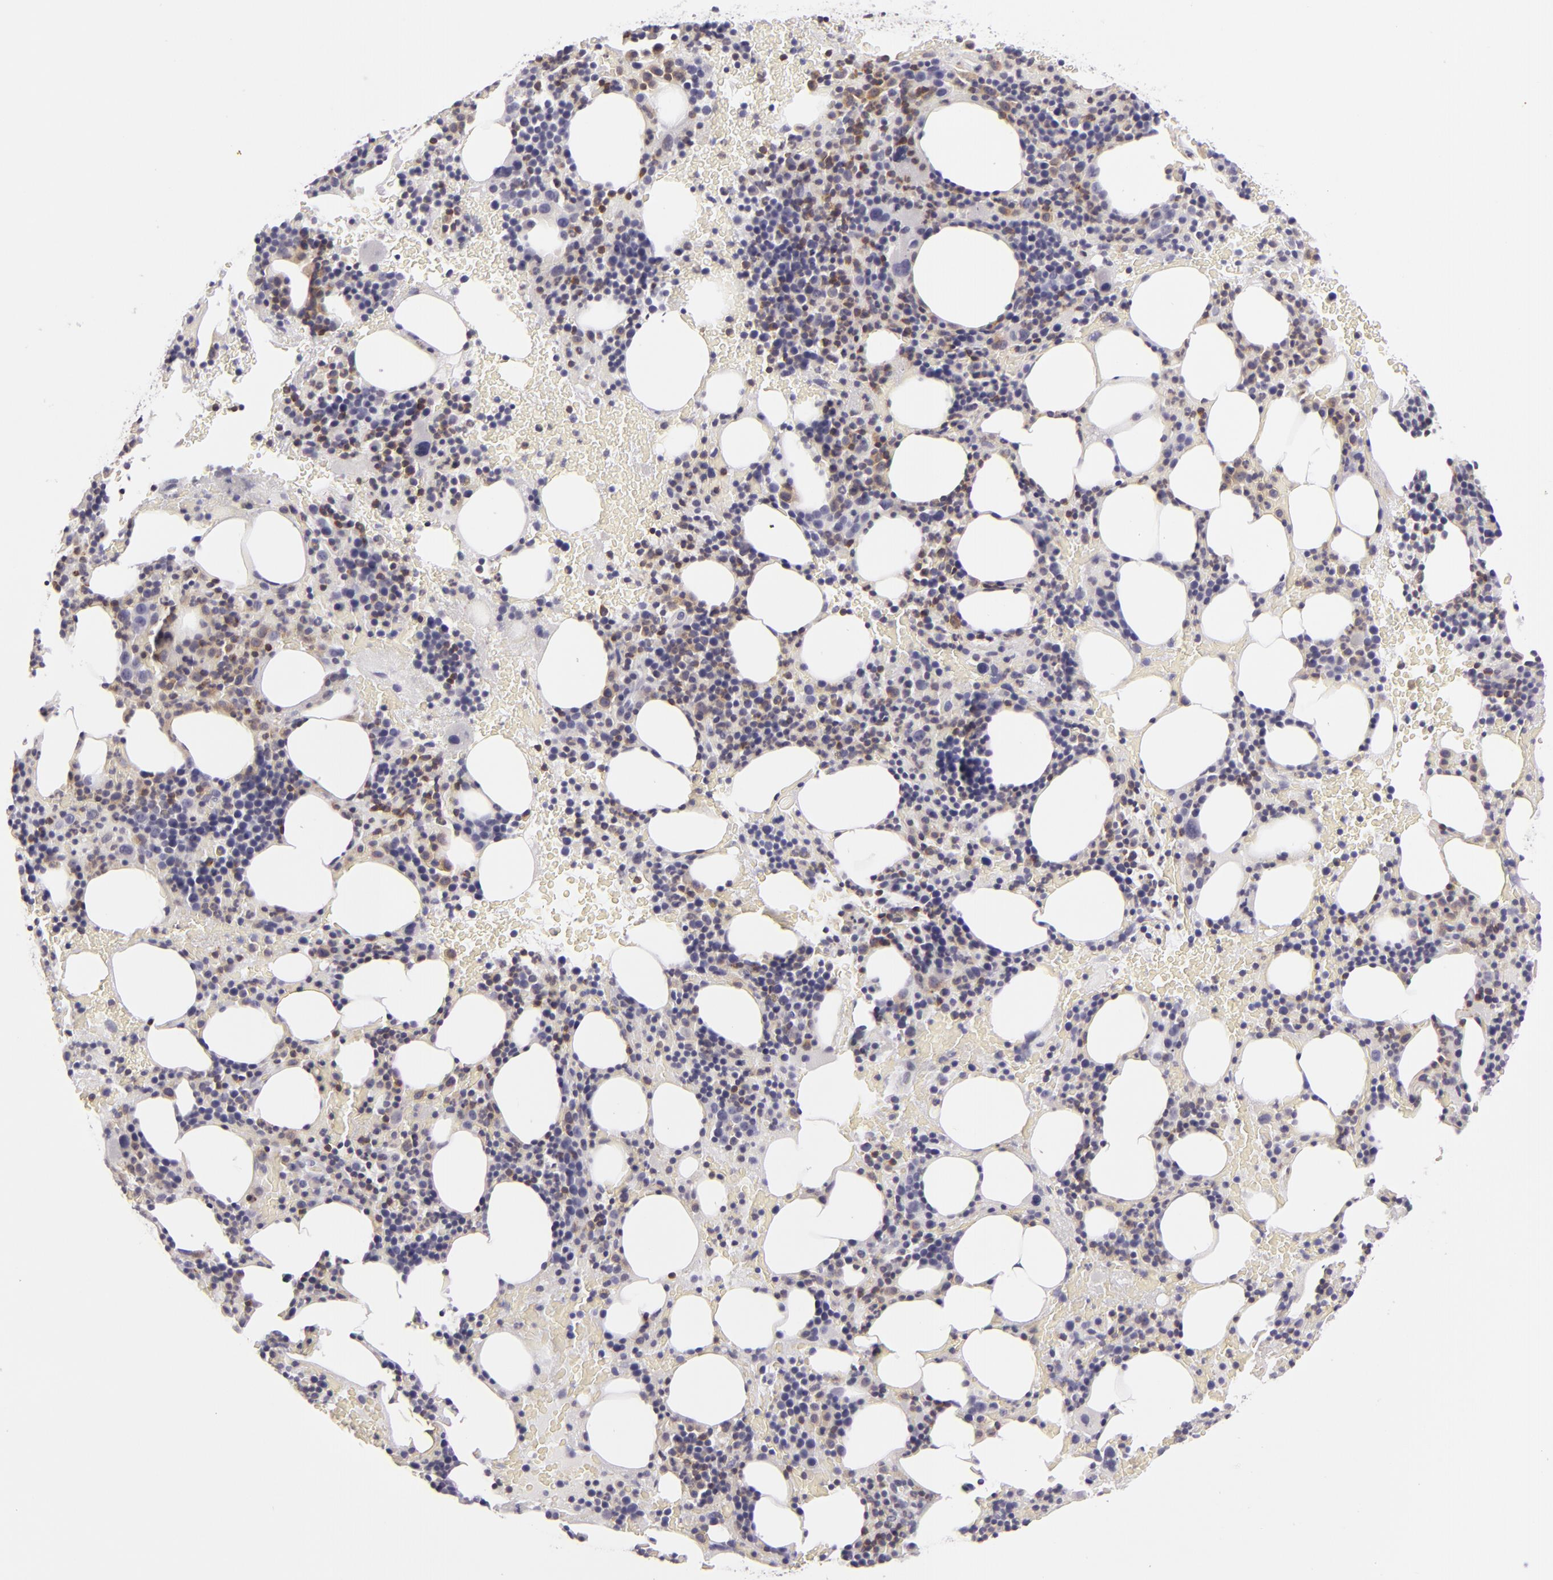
{"staining": {"intensity": "moderate", "quantity": "25%-75%", "location": "cytoplasmic/membranous"}, "tissue": "bone marrow", "cell_type": "Hematopoietic cells", "image_type": "normal", "snomed": [{"axis": "morphology", "description": "Normal tissue, NOS"}, {"axis": "topography", "description": "Bone marrow"}], "caption": "DAB (3,3'-diaminobenzidine) immunohistochemical staining of benign human bone marrow exhibits moderate cytoplasmic/membranous protein expression in about 25%-75% of hematopoietic cells.", "gene": "KCNAB2", "patient": {"sex": "male", "age": 86}}